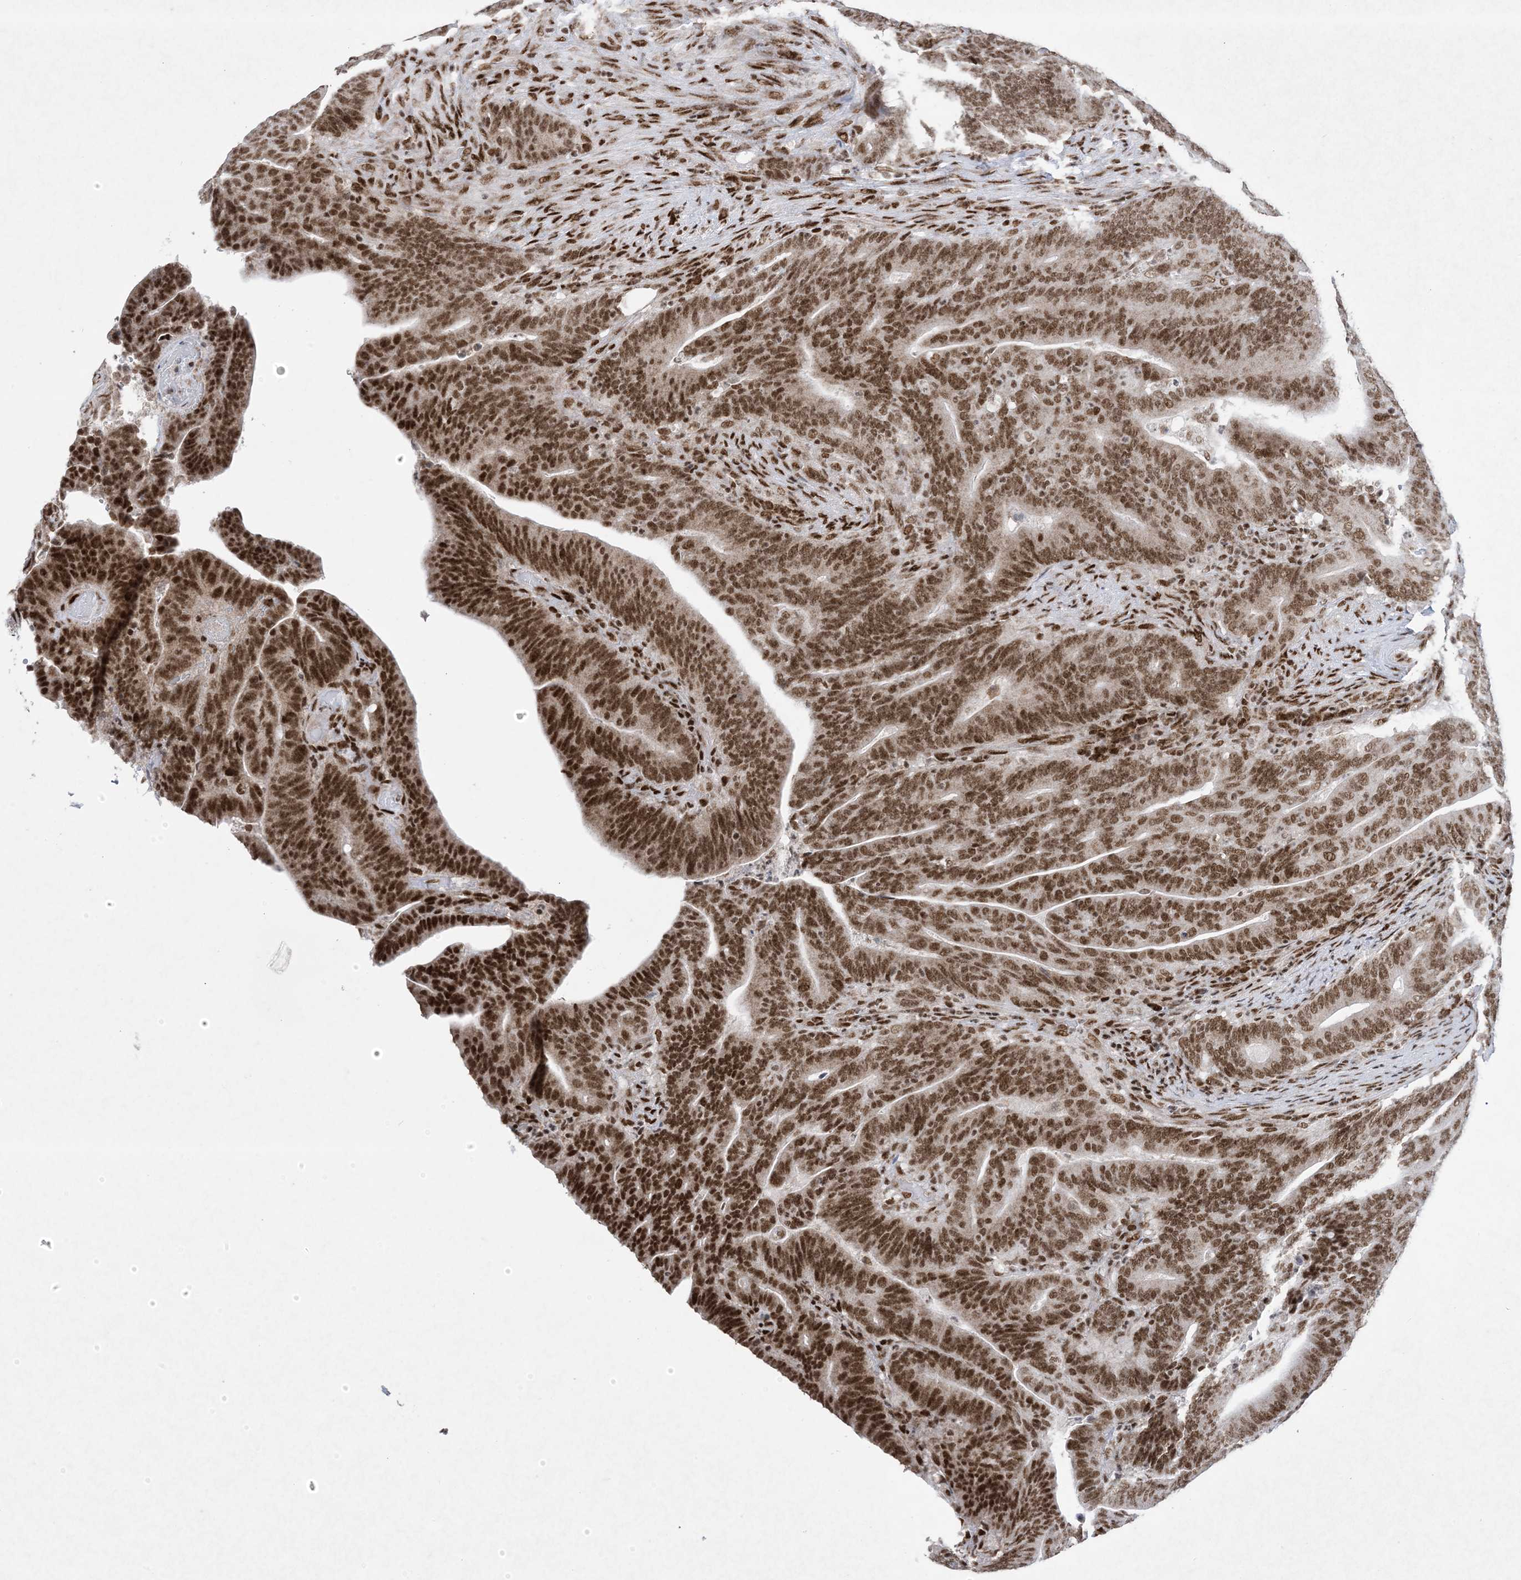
{"staining": {"intensity": "strong", "quantity": ">75%", "location": "nuclear"}, "tissue": "colorectal cancer", "cell_type": "Tumor cells", "image_type": "cancer", "snomed": [{"axis": "morphology", "description": "Normal tissue, NOS"}, {"axis": "morphology", "description": "Adenocarcinoma, NOS"}, {"axis": "topography", "description": "Colon"}], "caption": "Immunohistochemistry micrograph of adenocarcinoma (colorectal) stained for a protein (brown), which shows high levels of strong nuclear staining in about >75% of tumor cells.", "gene": "PKNOX2", "patient": {"sex": "female", "age": 66}}